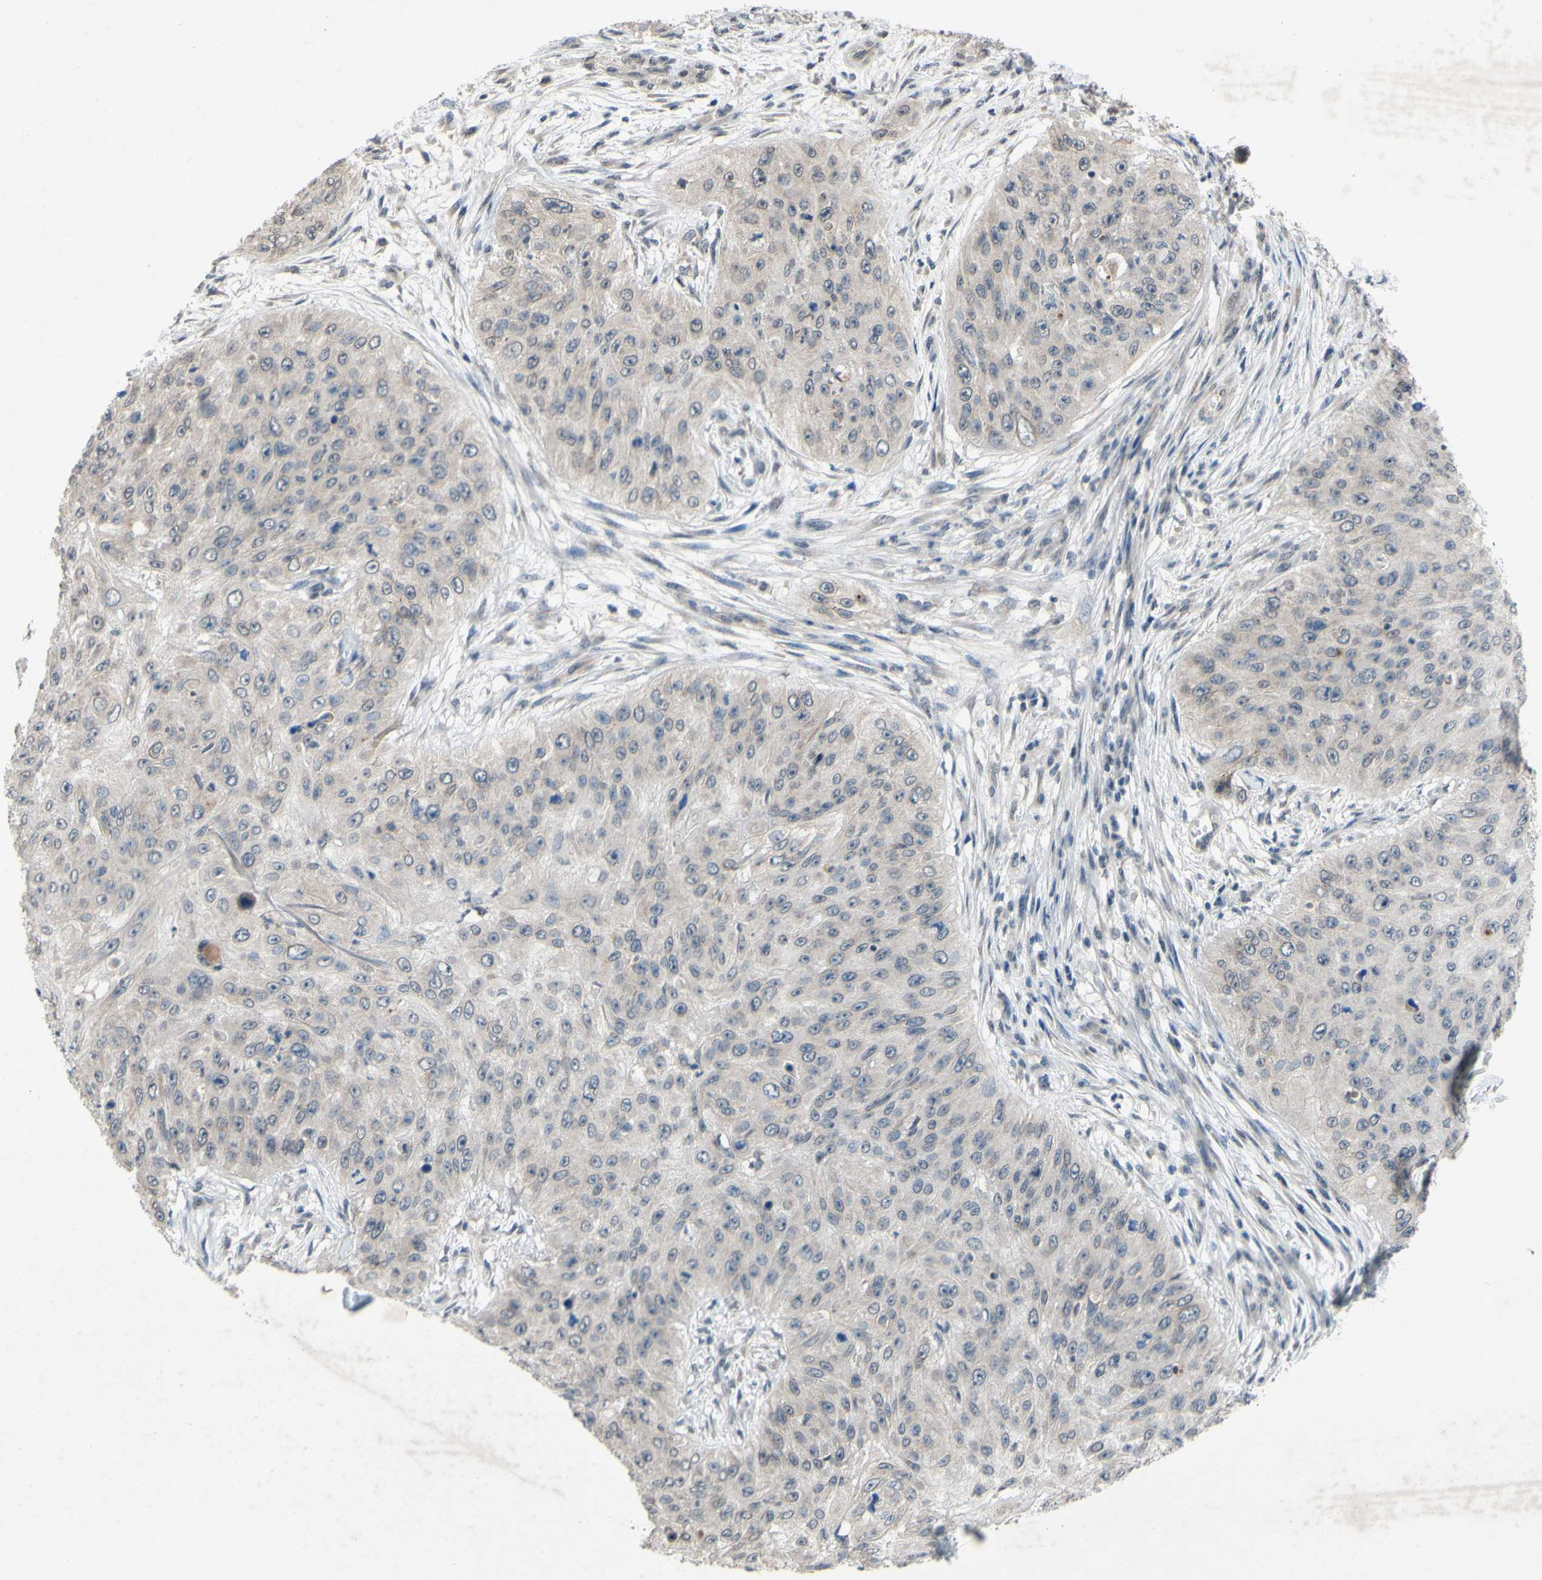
{"staining": {"intensity": "weak", "quantity": "<25%", "location": "cytoplasmic/membranous"}, "tissue": "skin cancer", "cell_type": "Tumor cells", "image_type": "cancer", "snomed": [{"axis": "morphology", "description": "Squamous cell carcinoma, NOS"}, {"axis": "topography", "description": "Skin"}], "caption": "High magnification brightfield microscopy of skin cancer (squamous cell carcinoma) stained with DAB (brown) and counterstained with hematoxylin (blue): tumor cells show no significant staining.", "gene": "CDCP1", "patient": {"sex": "female", "age": 80}}